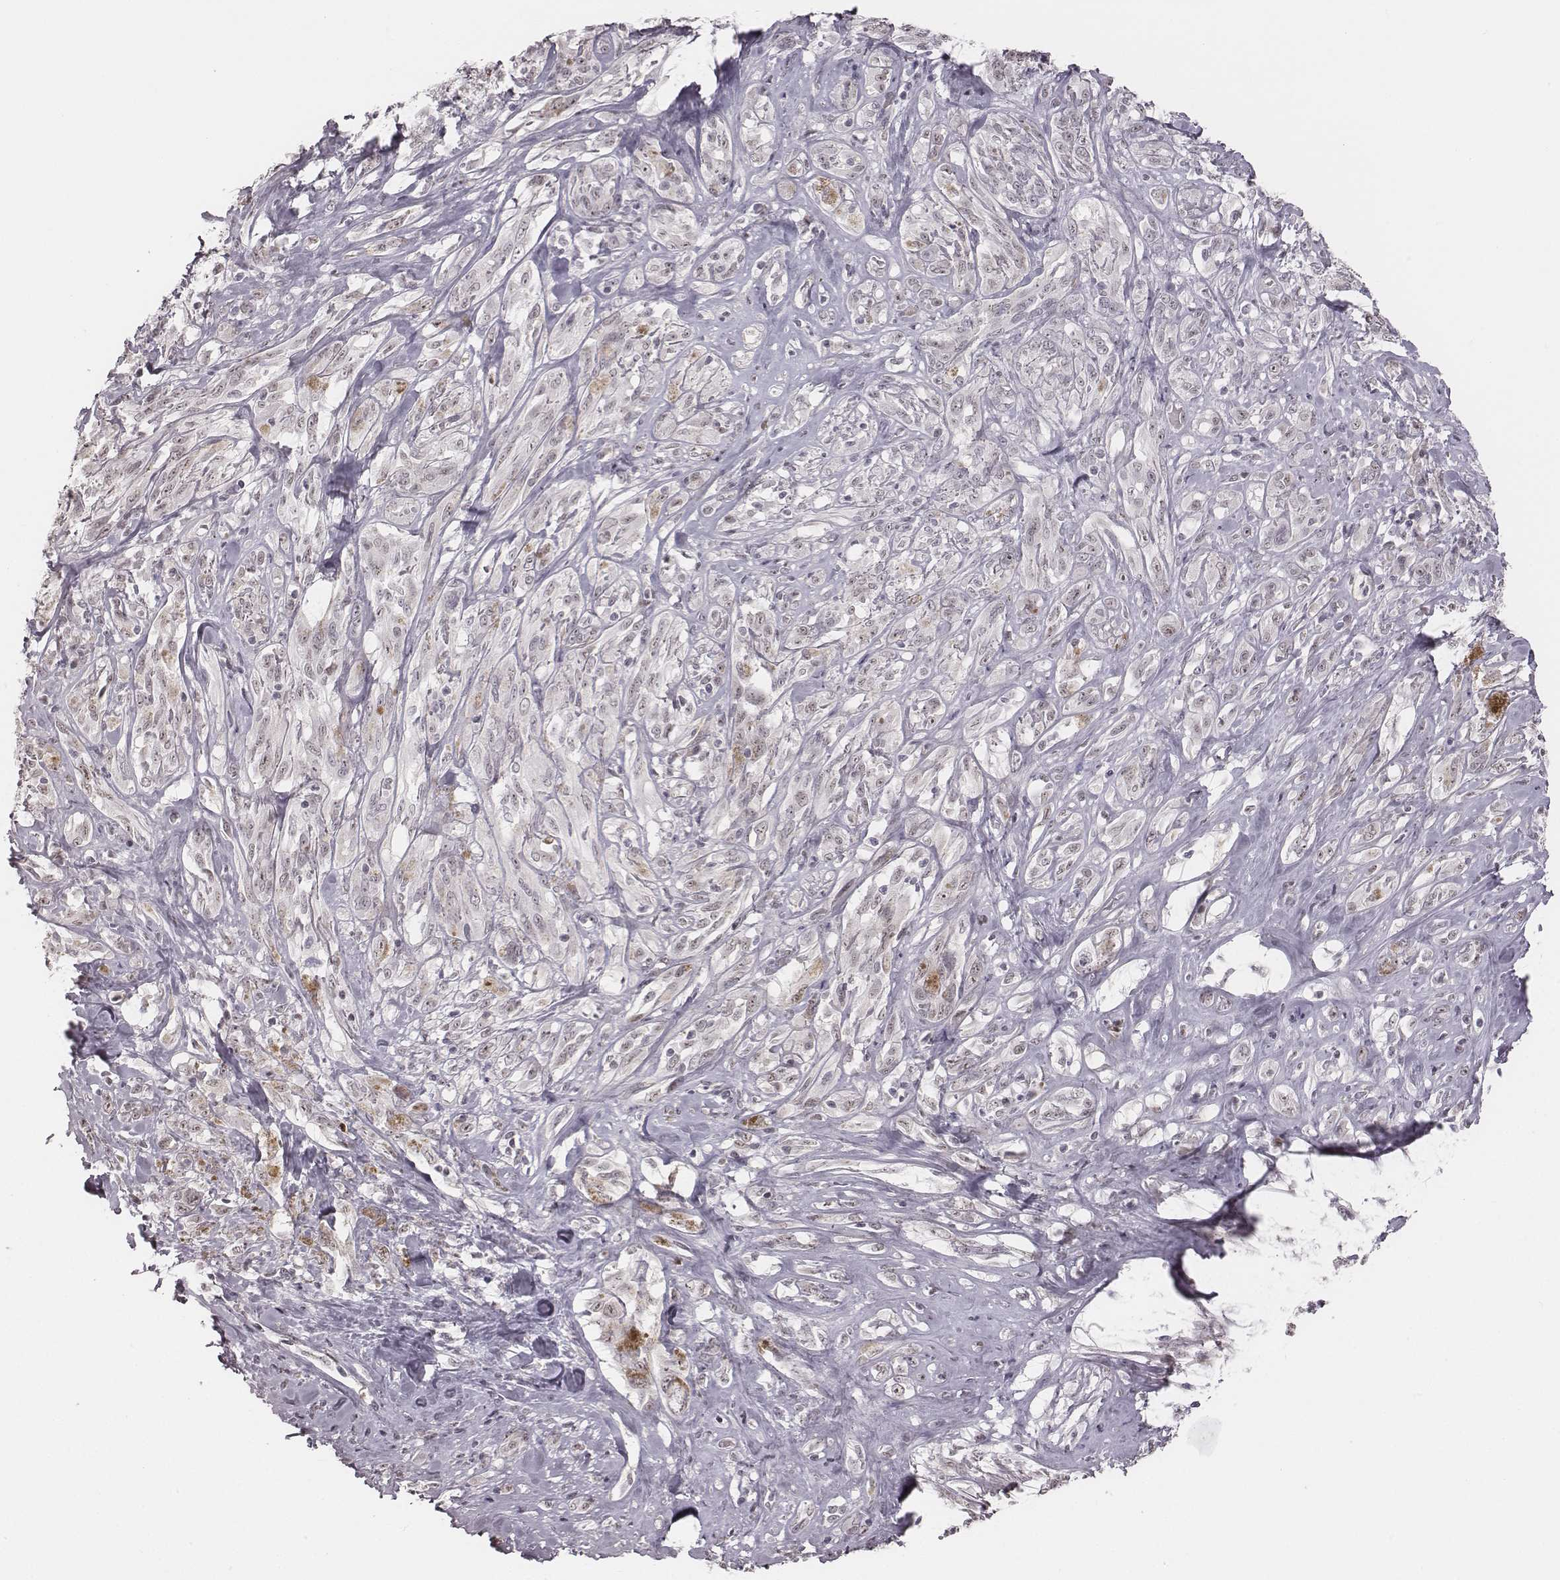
{"staining": {"intensity": "negative", "quantity": "none", "location": "none"}, "tissue": "melanoma", "cell_type": "Tumor cells", "image_type": "cancer", "snomed": [{"axis": "morphology", "description": "Malignant melanoma, NOS"}, {"axis": "topography", "description": "Skin"}], "caption": "An immunohistochemistry (IHC) micrograph of melanoma is shown. There is no staining in tumor cells of melanoma.", "gene": "RPGRIP1", "patient": {"sex": "female", "age": 91}}